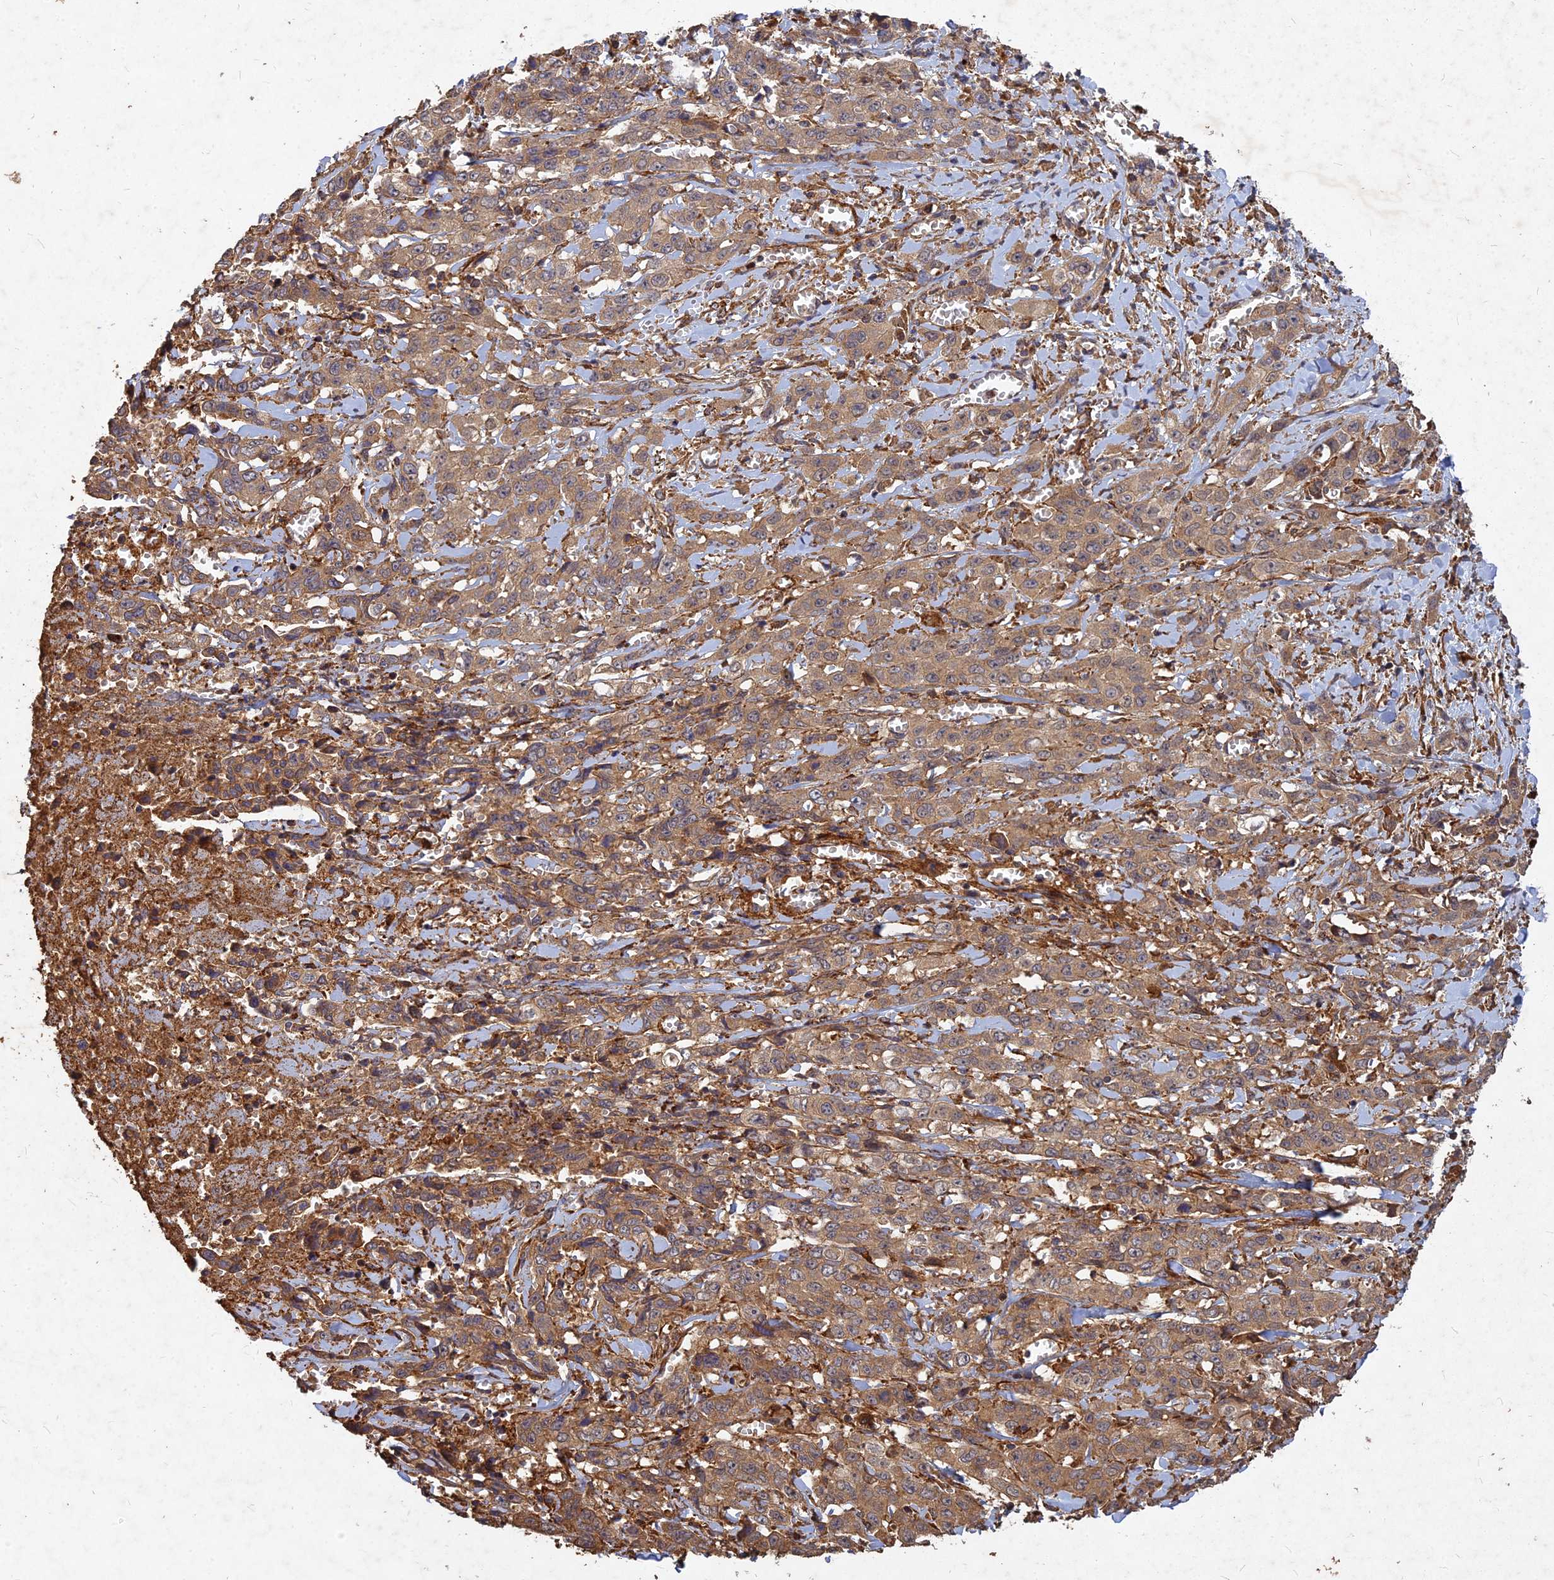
{"staining": {"intensity": "moderate", "quantity": ">75%", "location": "cytoplasmic/membranous"}, "tissue": "stomach cancer", "cell_type": "Tumor cells", "image_type": "cancer", "snomed": [{"axis": "morphology", "description": "Adenocarcinoma, NOS"}, {"axis": "topography", "description": "Stomach, upper"}], "caption": "Approximately >75% of tumor cells in stomach adenocarcinoma show moderate cytoplasmic/membranous protein expression as visualized by brown immunohistochemical staining.", "gene": "UBE2W", "patient": {"sex": "male", "age": 62}}